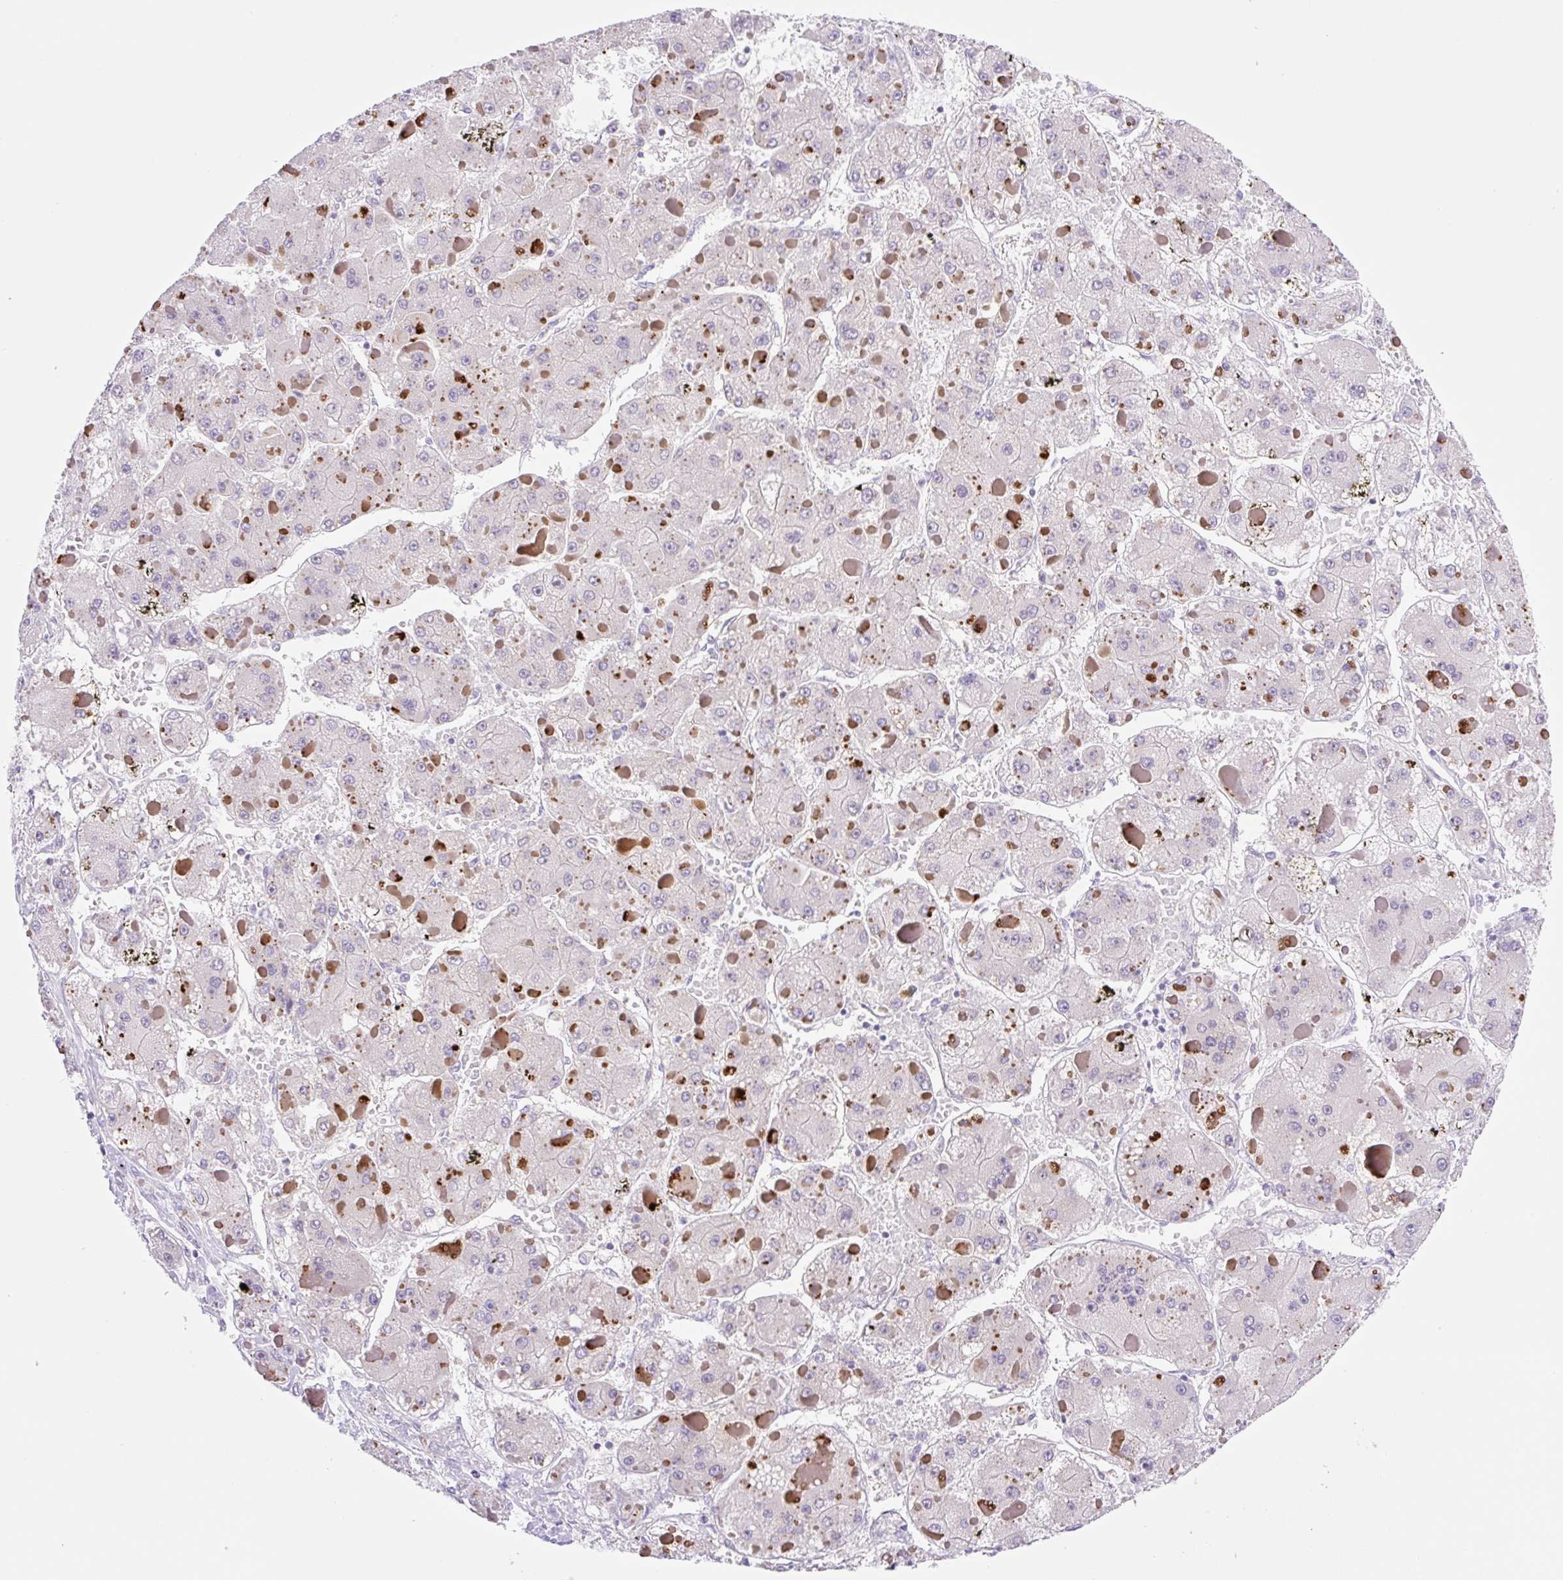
{"staining": {"intensity": "negative", "quantity": "none", "location": "none"}, "tissue": "liver cancer", "cell_type": "Tumor cells", "image_type": "cancer", "snomed": [{"axis": "morphology", "description": "Carcinoma, Hepatocellular, NOS"}, {"axis": "topography", "description": "Liver"}], "caption": "Tumor cells are negative for brown protein staining in liver hepatocellular carcinoma.", "gene": "CAMK2B", "patient": {"sex": "female", "age": 73}}